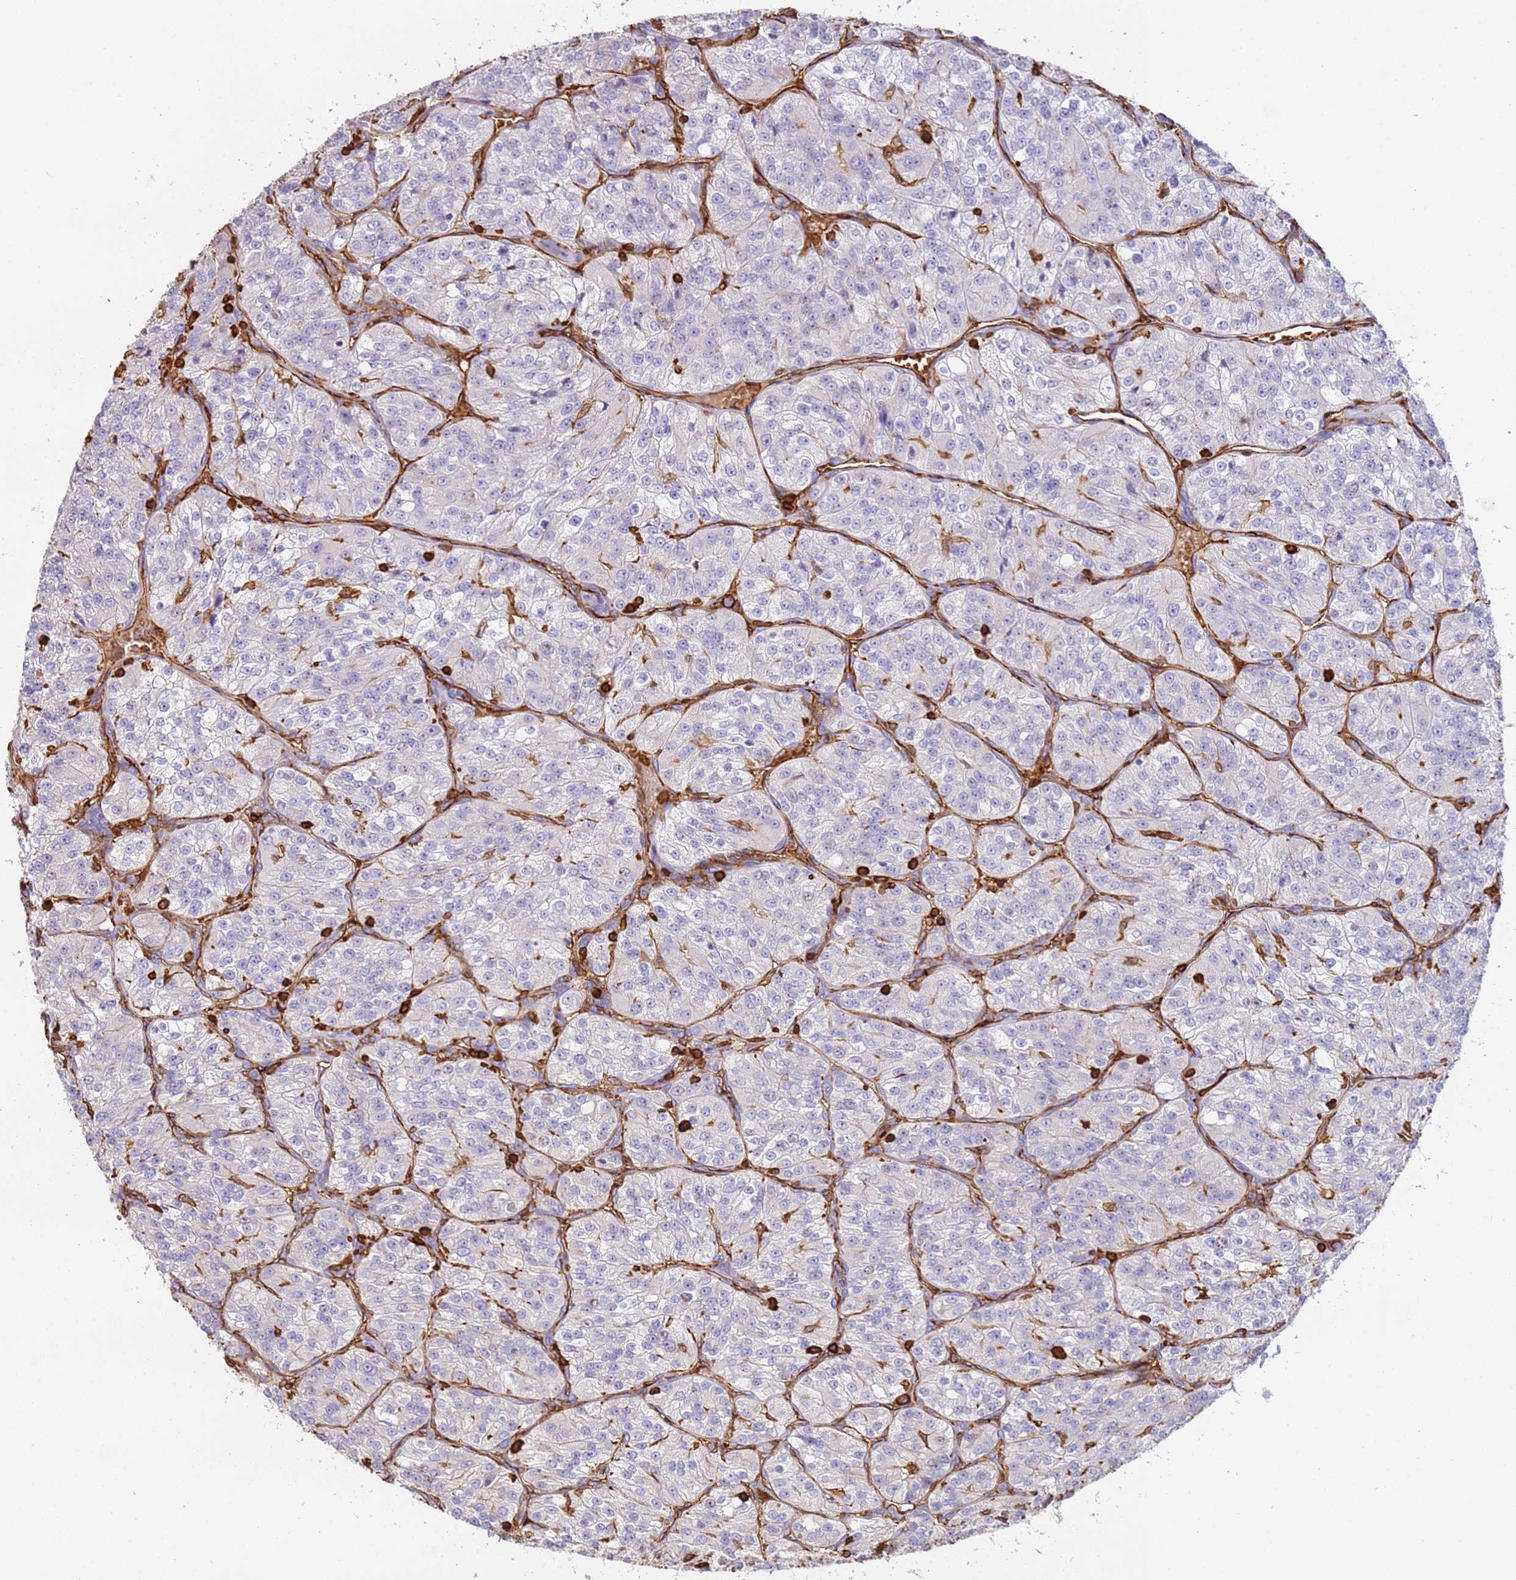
{"staining": {"intensity": "negative", "quantity": "none", "location": "none"}, "tissue": "renal cancer", "cell_type": "Tumor cells", "image_type": "cancer", "snomed": [{"axis": "morphology", "description": "Adenocarcinoma, NOS"}, {"axis": "topography", "description": "Kidney"}], "caption": "Tumor cells show no significant protein positivity in renal adenocarcinoma.", "gene": "OR6P1", "patient": {"sex": "female", "age": 63}}